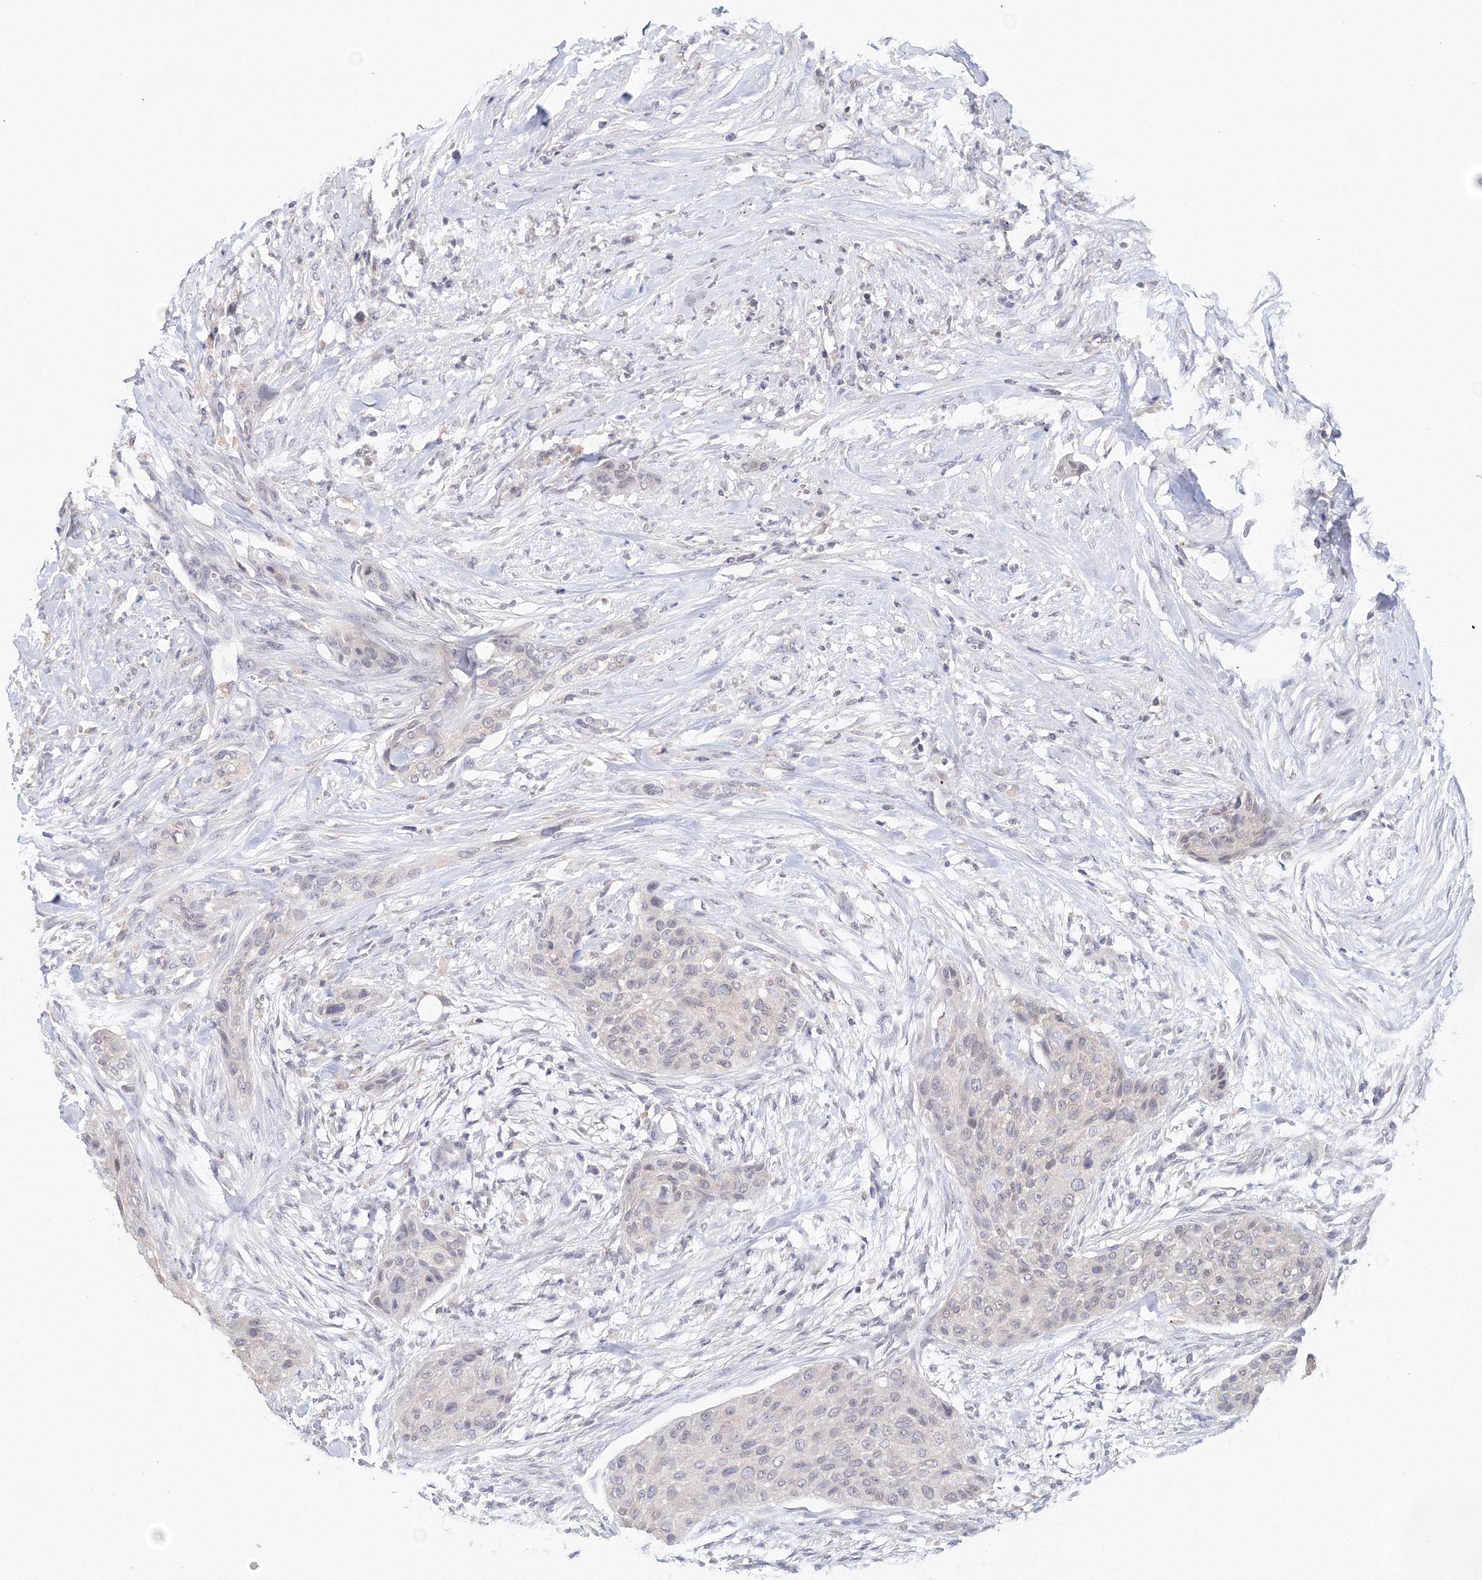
{"staining": {"intensity": "negative", "quantity": "none", "location": "none"}, "tissue": "urothelial cancer", "cell_type": "Tumor cells", "image_type": "cancer", "snomed": [{"axis": "morphology", "description": "Urothelial carcinoma, High grade"}, {"axis": "topography", "description": "Urinary bladder"}], "caption": "Urothelial cancer was stained to show a protein in brown. There is no significant expression in tumor cells.", "gene": "SLC7A7", "patient": {"sex": "male", "age": 35}}